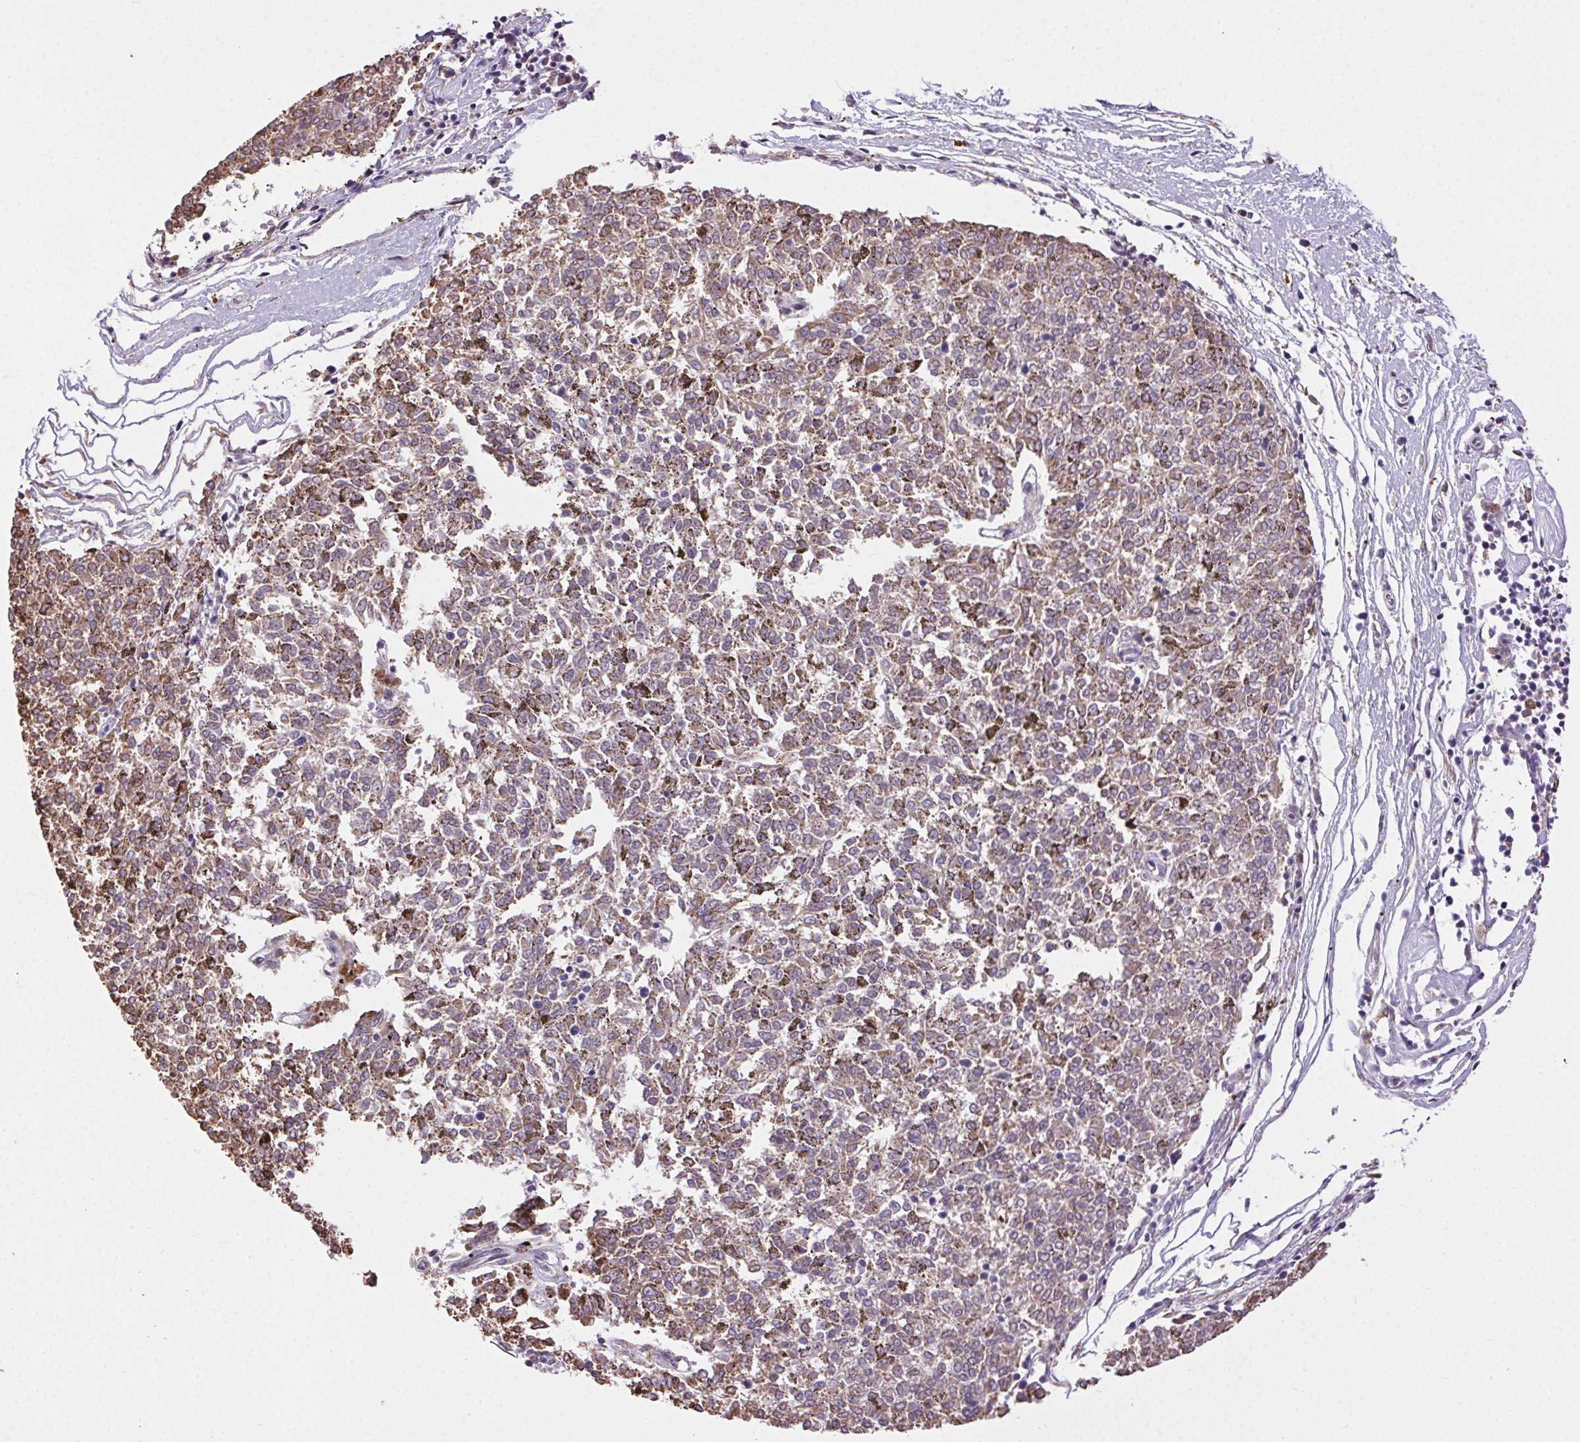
{"staining": {"intensity": "negative", "quantity": "none", "location": "none"}, "tissue": "melanoma", "cell_type": "Tumor cells", "image_type": "cancer", "snomed": [{"axis": "morphology", "description": "Malignant melanoma, NOS"}, {"axis": "topography", "description": "Skin"}], "caption": "Tumor cells are negative for protein expression in human malignant melanoma.", "gene": "SNX31", "patient": {"sex": "female", "age": 72}}